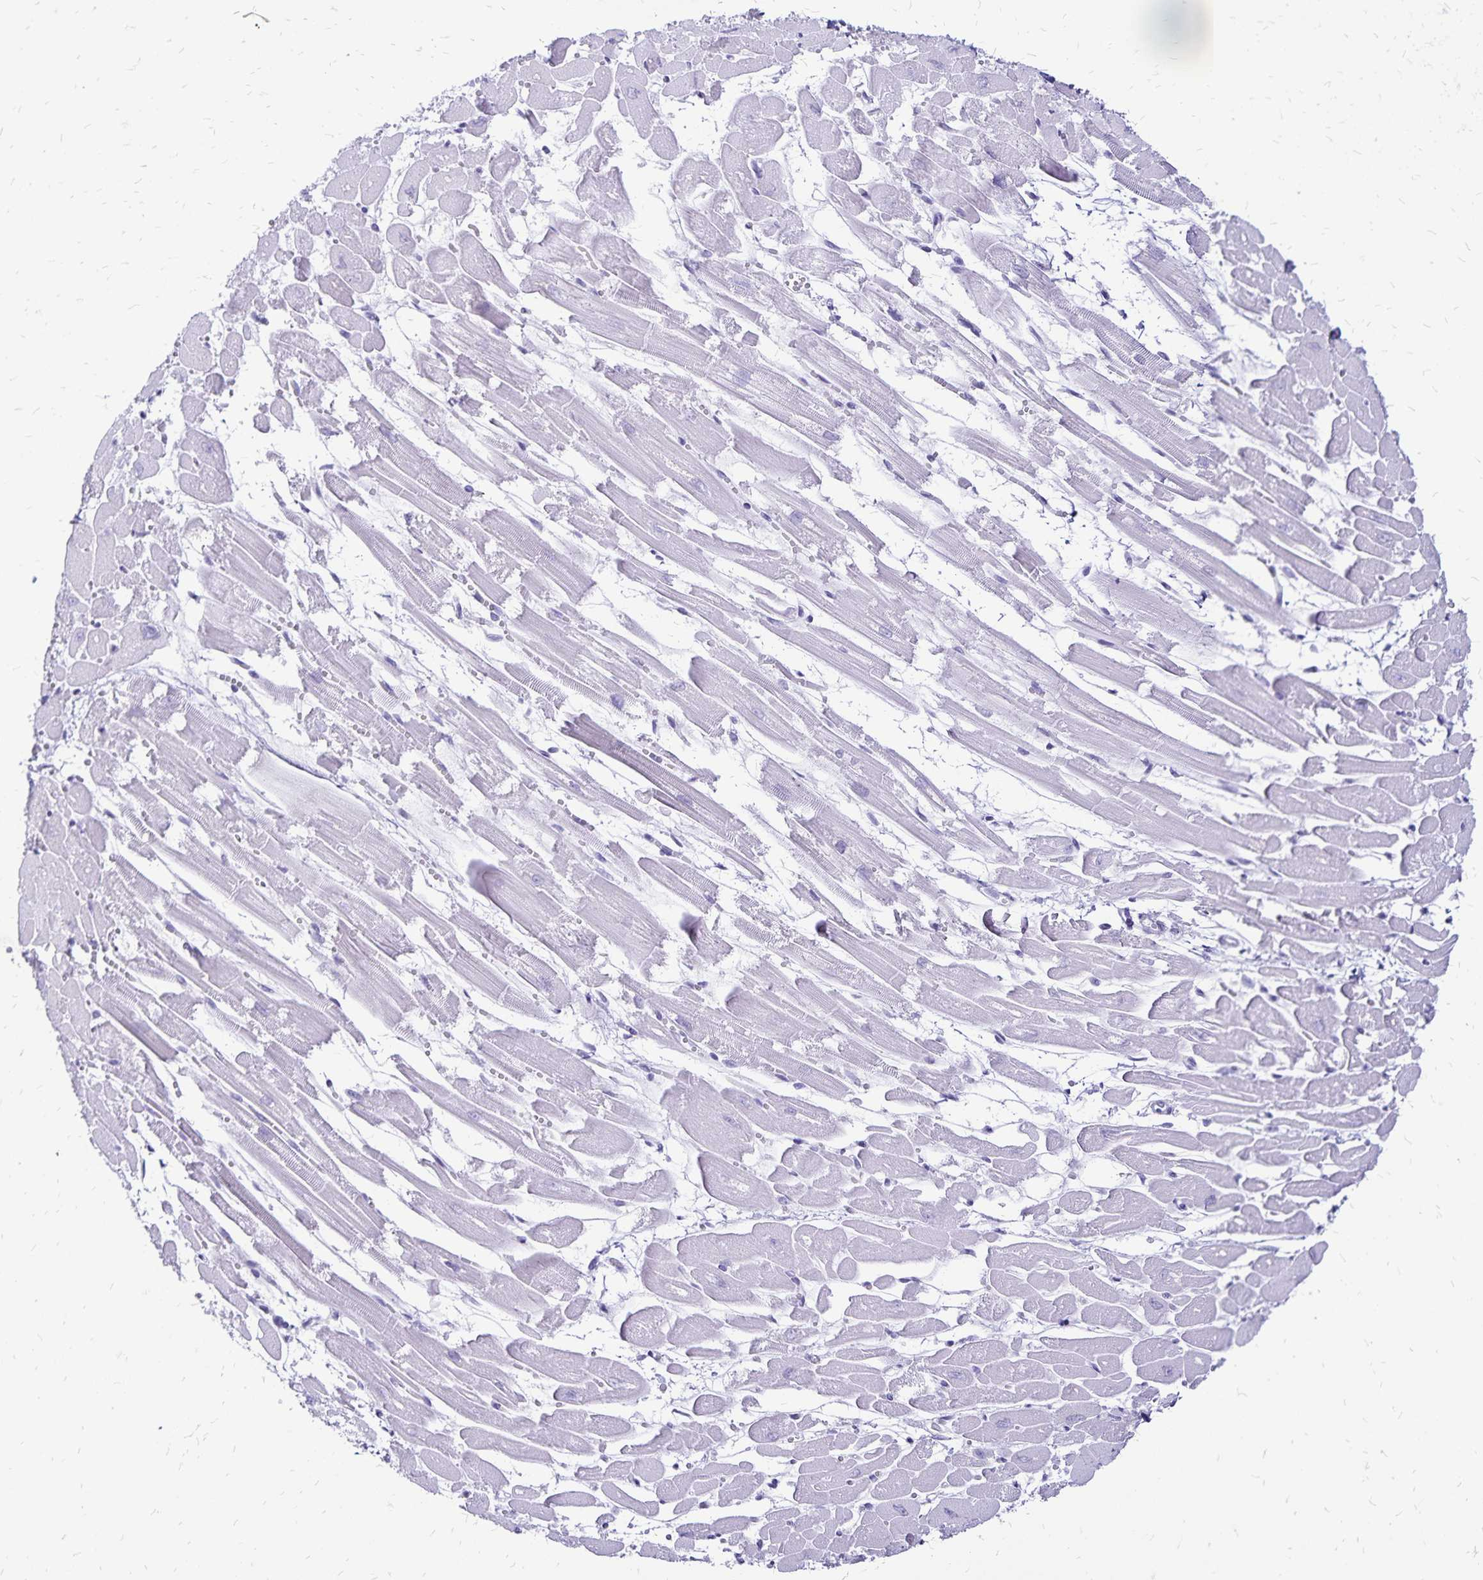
{"staining": {"intensity": "negative", "quantity": "none", "location": "none"}, "tissue": "heart muscle", "cell_type": "Cardiomyocytes", "image_type": "normal", "snomed": [{"axis": "morphology", "description": "Normal tissue, NOS"}, {"axis": "topography", "description": "Heart"}], "caption": "Immunohistochemistry (IHC) histopathology image of normal human heart muscle stained for a protein (brown), which reveals no positivity in cardiomyocytes. The staining is performed using DAB brown chromogen with nuclei counter-stained in using hematoxylin.", "gene": "LIN28B", "patient": {"sex": "female", "age": 52}}